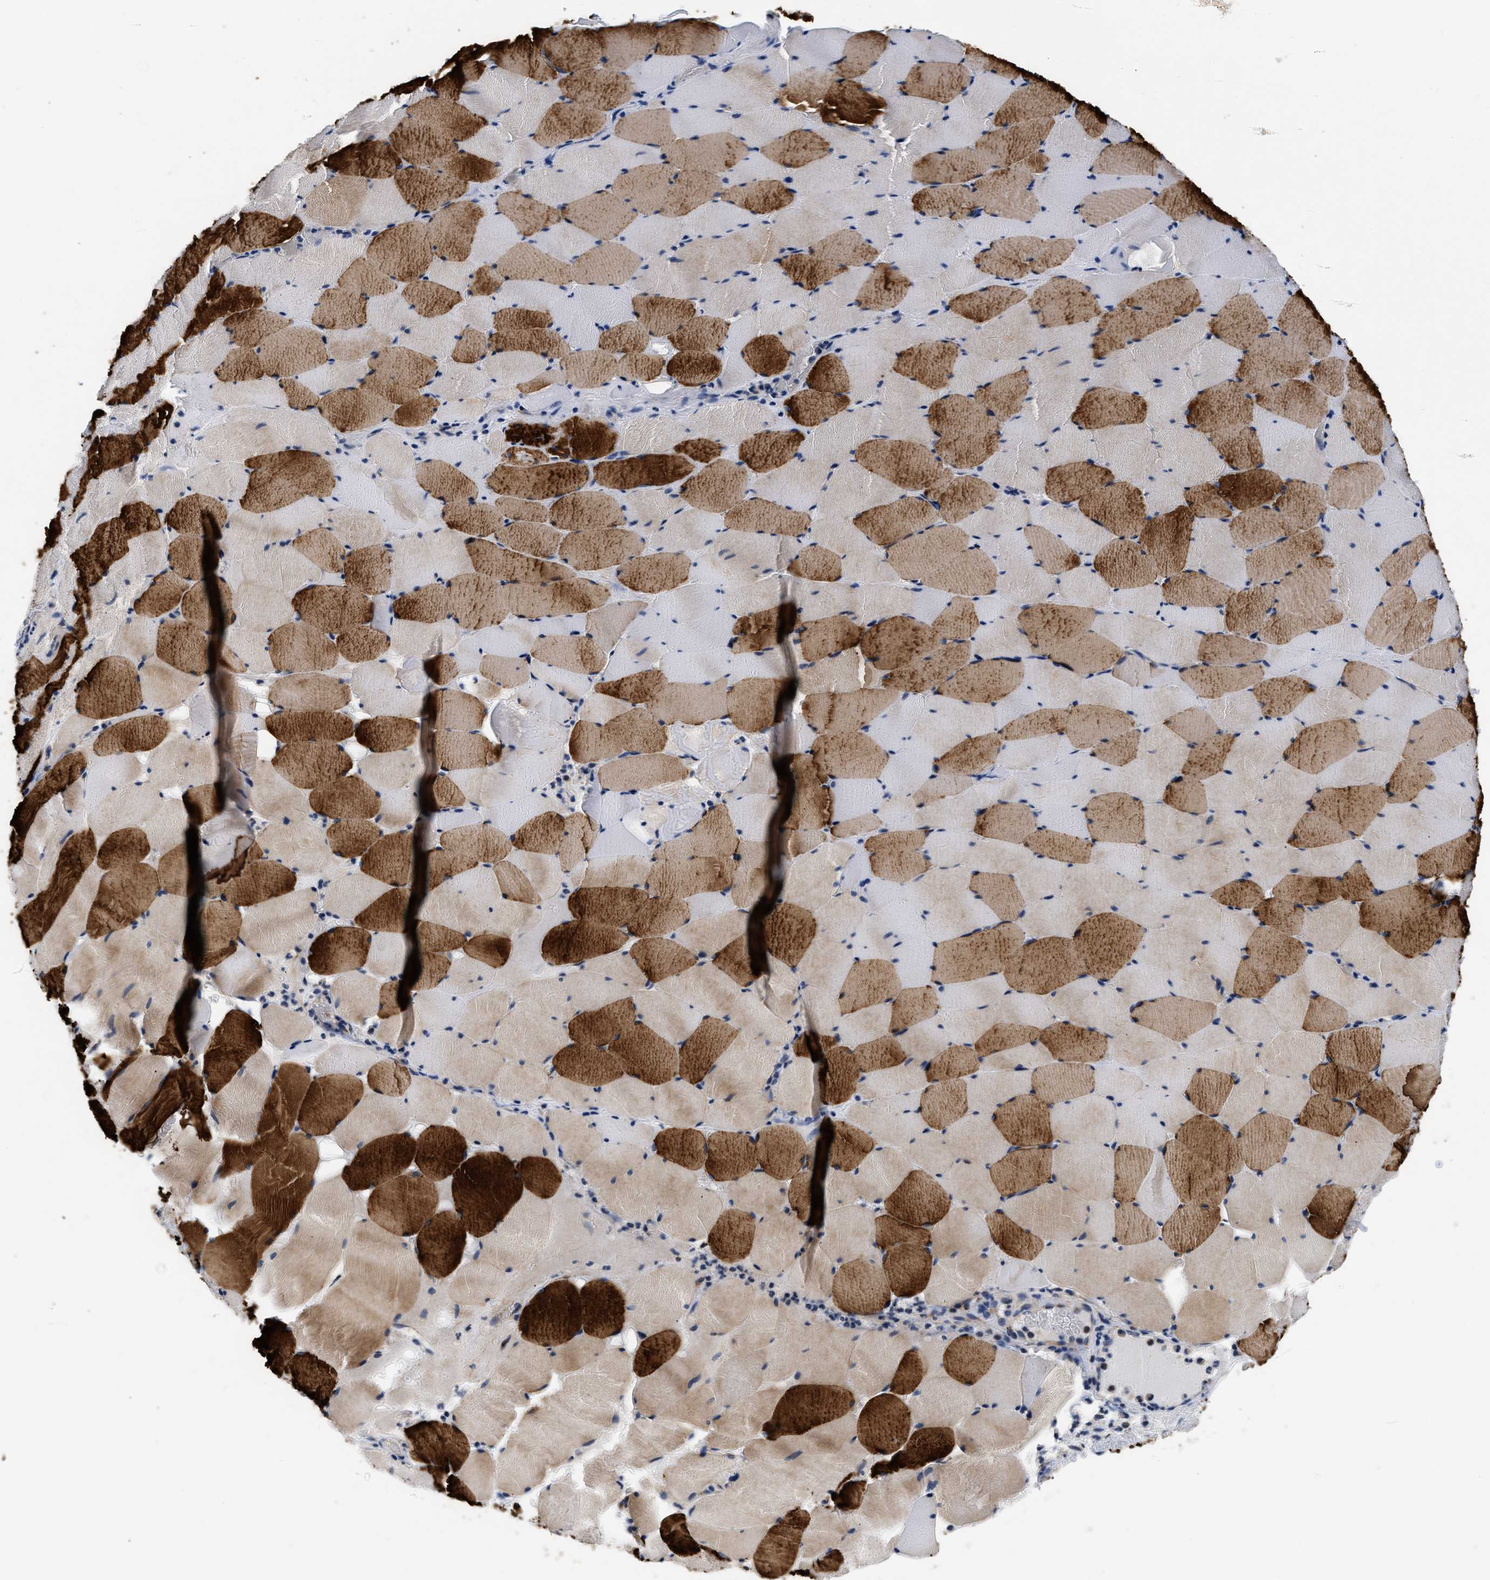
{"staining": {"intensity": "strong", "quantity": "25%-75%", "location": "cytoplasmic/membranous"}, "tissue": "skeletal muscle", "cell_type": "Myocytes", "image_type": "normal", "snomed": [{"axis": "morphology", "description": "Normal tissue, NOS"}, {"axis": "topography", "description": "Skeletal muscle"}], "caption": "Unremarkable skeletal muscle demonstrates strong cytoplasmic/membranous positivity in about 25%-75% of myocytes.", "gene": "PDP1", "patient": {"sex": "male", "age": 62}}